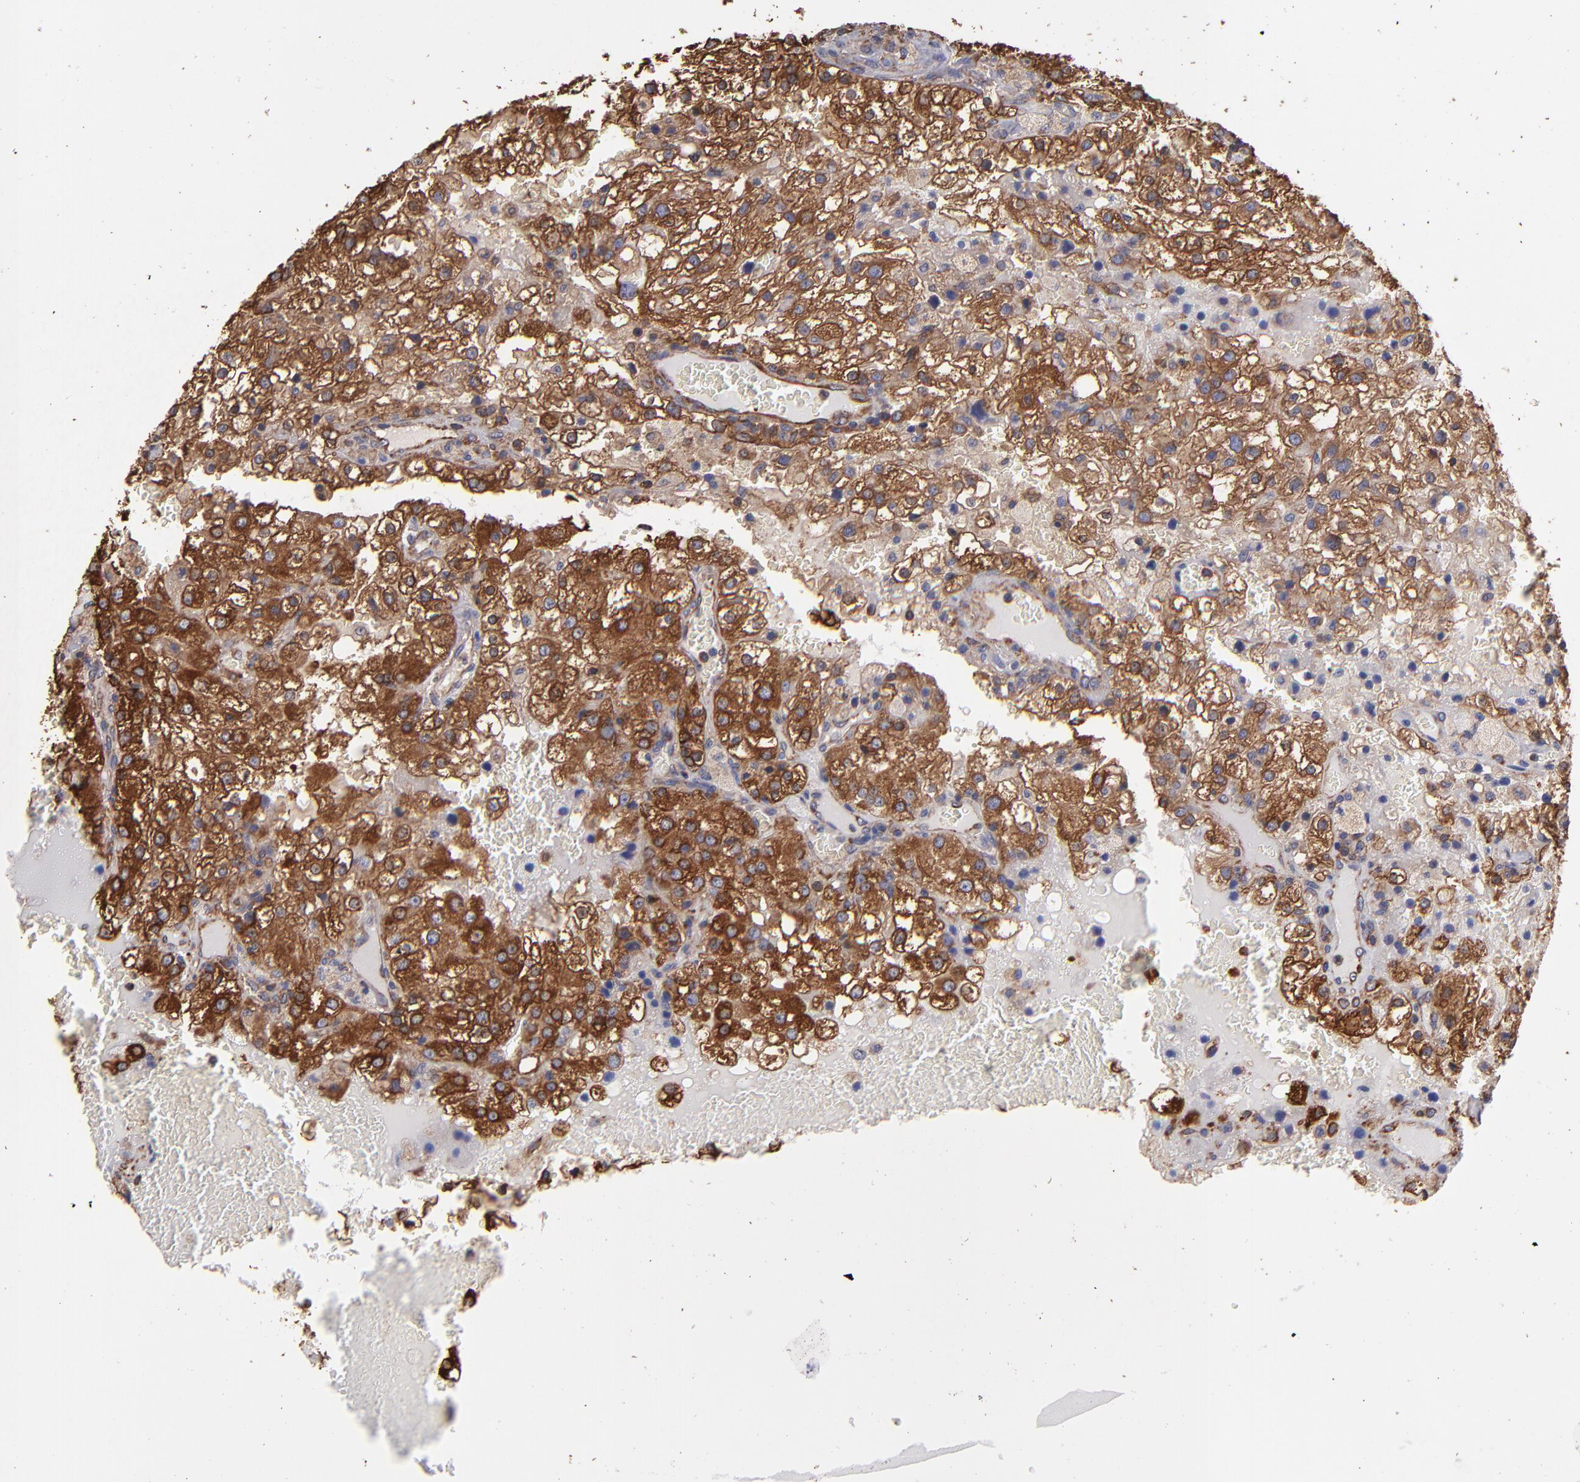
{"staining": {"intensity": "moderate", "quantity": "25%-75%", "location": "cytoplasmic/membranous"}, "tissue": "renal cancer", "cell_type": "Tumor cells", "image_type": "cancer", "snomed": [{"axis": "morphology", "description": "Adenocarcinoma, NOS"}, {"axis": "topography", "description": "Kidney"}], "caption": "The micrograph displays staining of renal cancer, revealing moderate cytoplasmic/membranous protein staining (brown color) within tumor cells. Using DAB (brown) and hematoxylin (blue) stains, captured at high magnification using brightfield microscopy.", "gene": "MVP", "patient": {"sex": "female", "age": 74}}